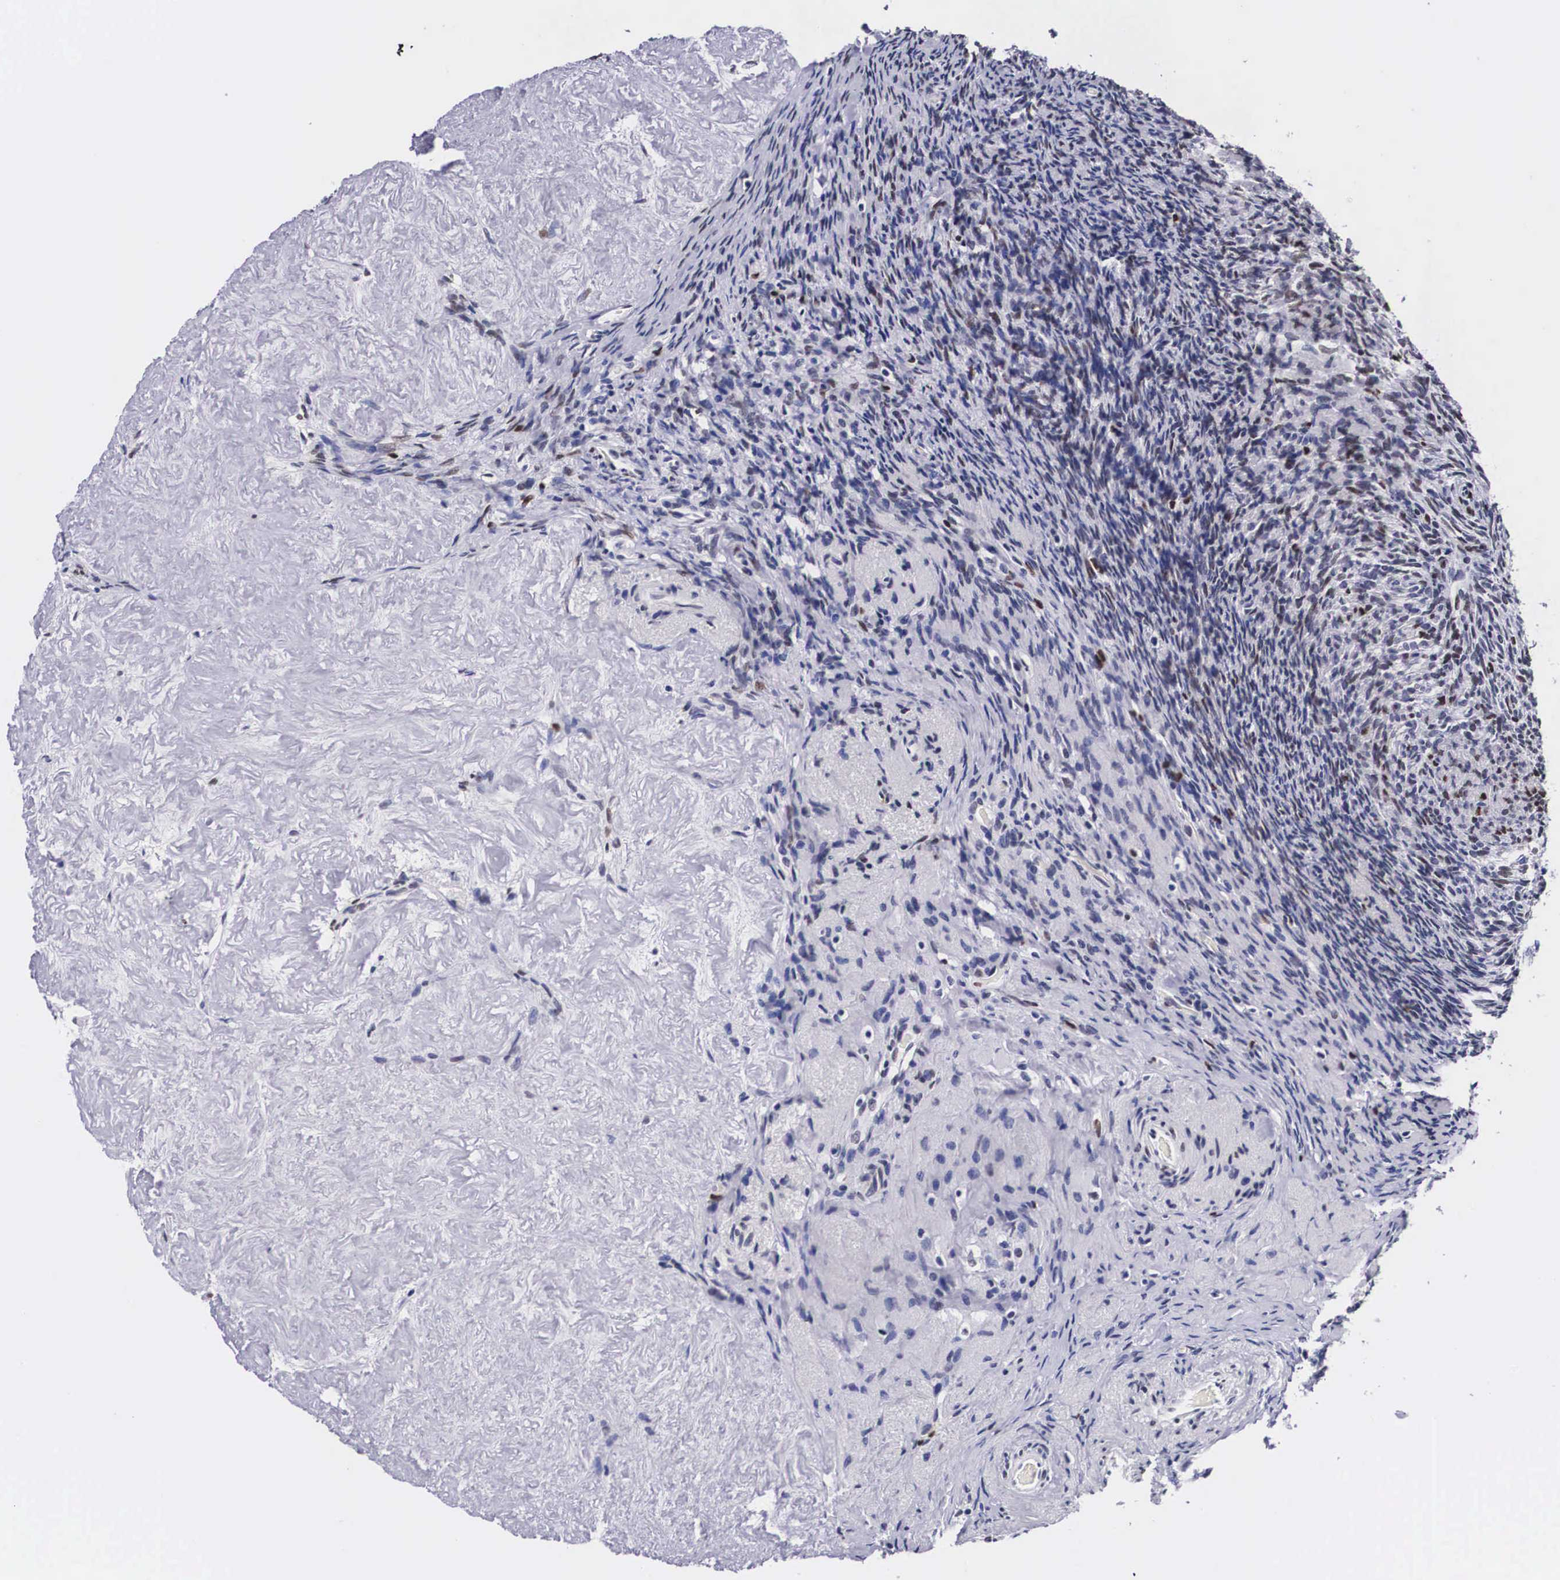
{"staining": {"intensity": "strong", "quantity": "<25%", "location": "nuclear"}, "tissue": "ovary", "cell_type": "Ovarian stroma cells", "image_type": "normal", "snomed": [{"axis": "morphology", "description": "Normal tissue, NOS"}, {"axis": "topography", "description": "Ovary"}], "caption": "A histopathology image showing strong nuclear expression in about <25% of ovarian stroma cells in unremarkable ovary, as visualized by brown immunohistochemical staining.", "gene": "KHDRBS3", "patient": {"sex": "female", "age": 53}}